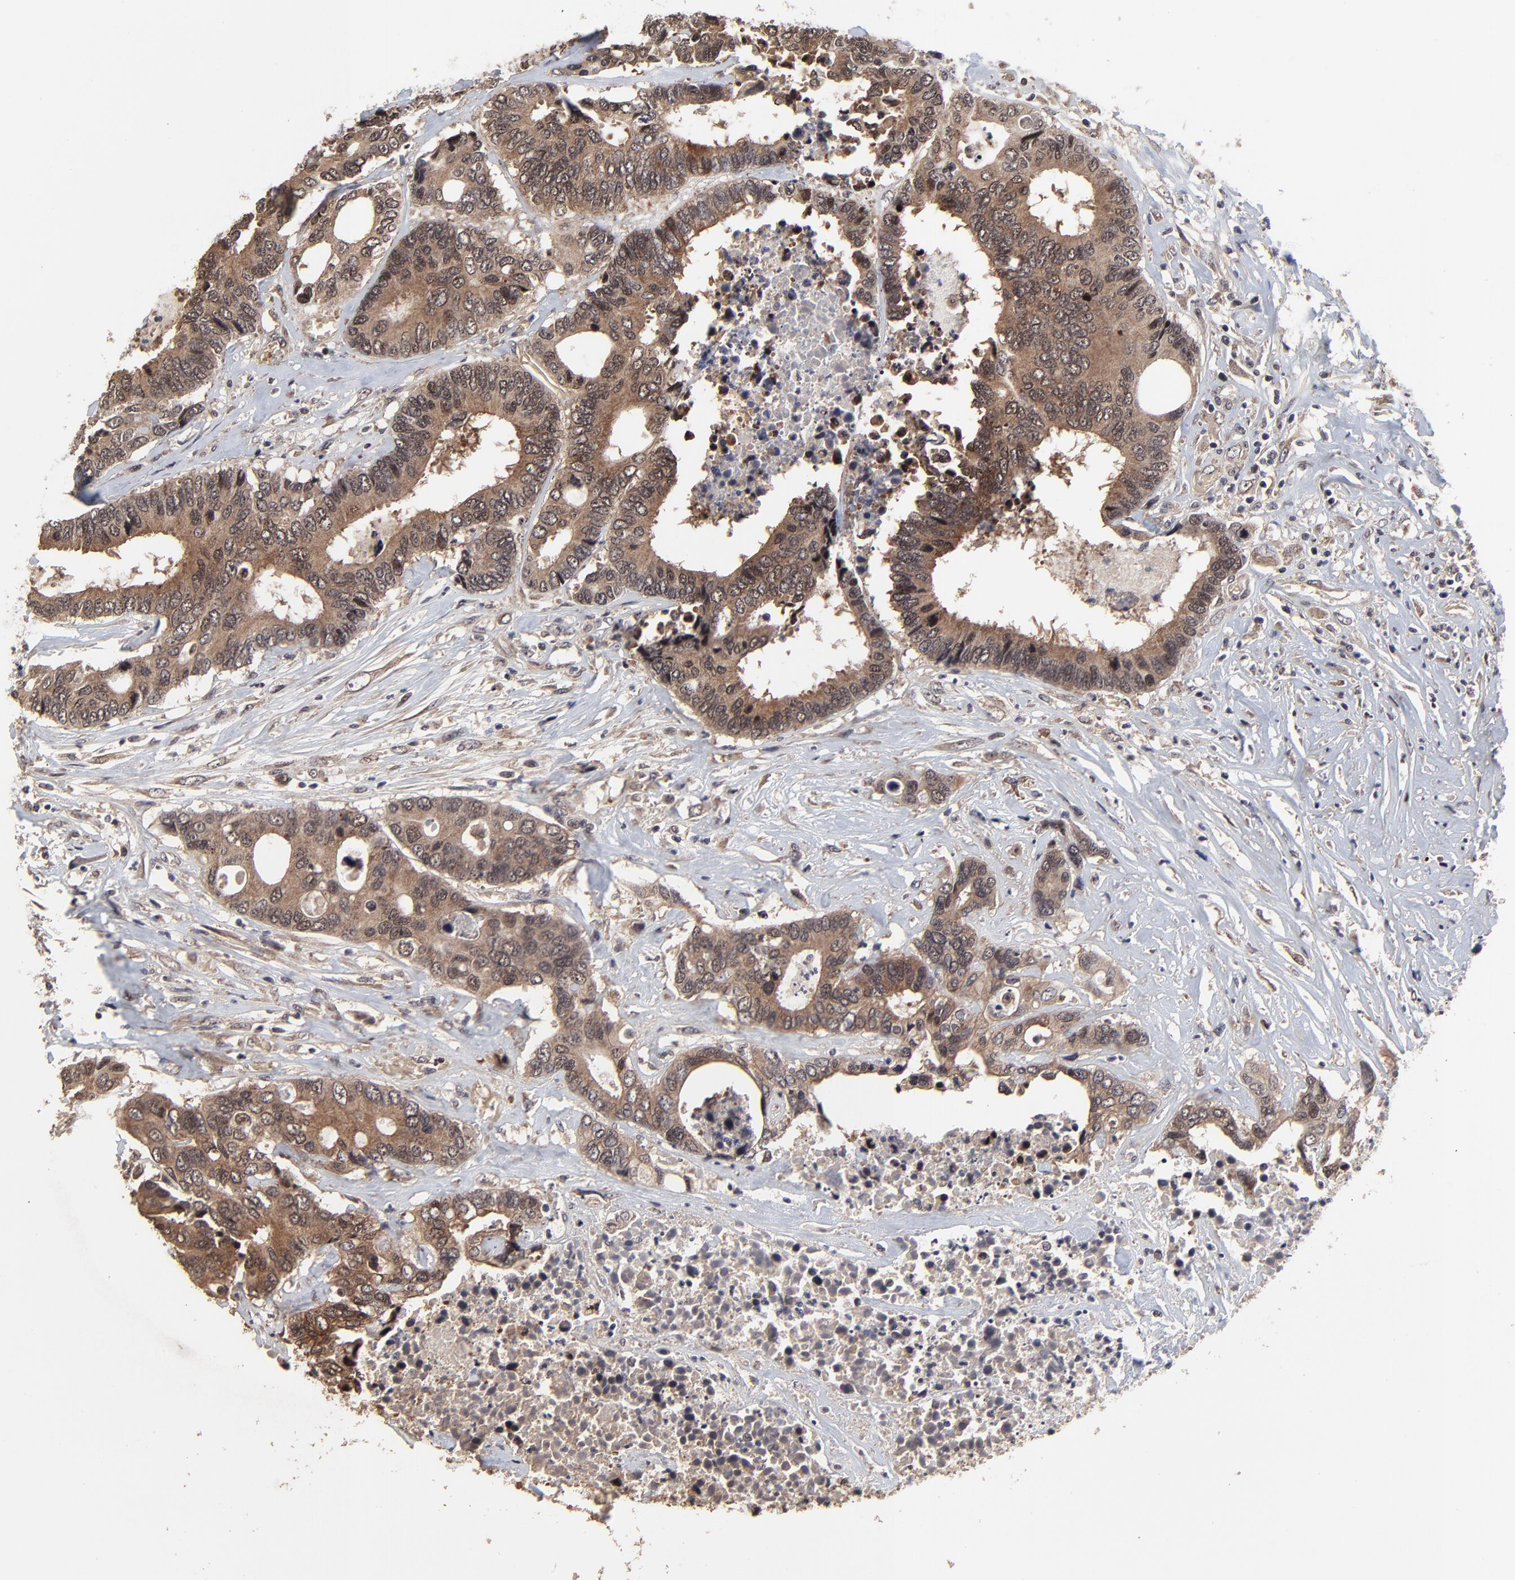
{"staining": {"intensity": "strong", "quantity": ">75%", "location": "cytoplasmic/membranous,nuclear"}, "tissue": "colorectal cancer", "cell_type": "Tumor cells", "image_type": "cancer", "snomed": [{"axis": "morphology", "description": "Adenocarcinoma, NOS"}, {"axis": "topography", "description": "Rectum"}], "caption": "This histopathology image shows adenocarcinoma (colorectal) stained with immunohistochemistry to label a protein in brown. The cytoplasmic/membranous and nuclear of tumor cells show strong positivity for the protein. Nuclei are counter-stained blue.", "gene": "FRMD8", "patient": {"sex": "male", "age": 55}}